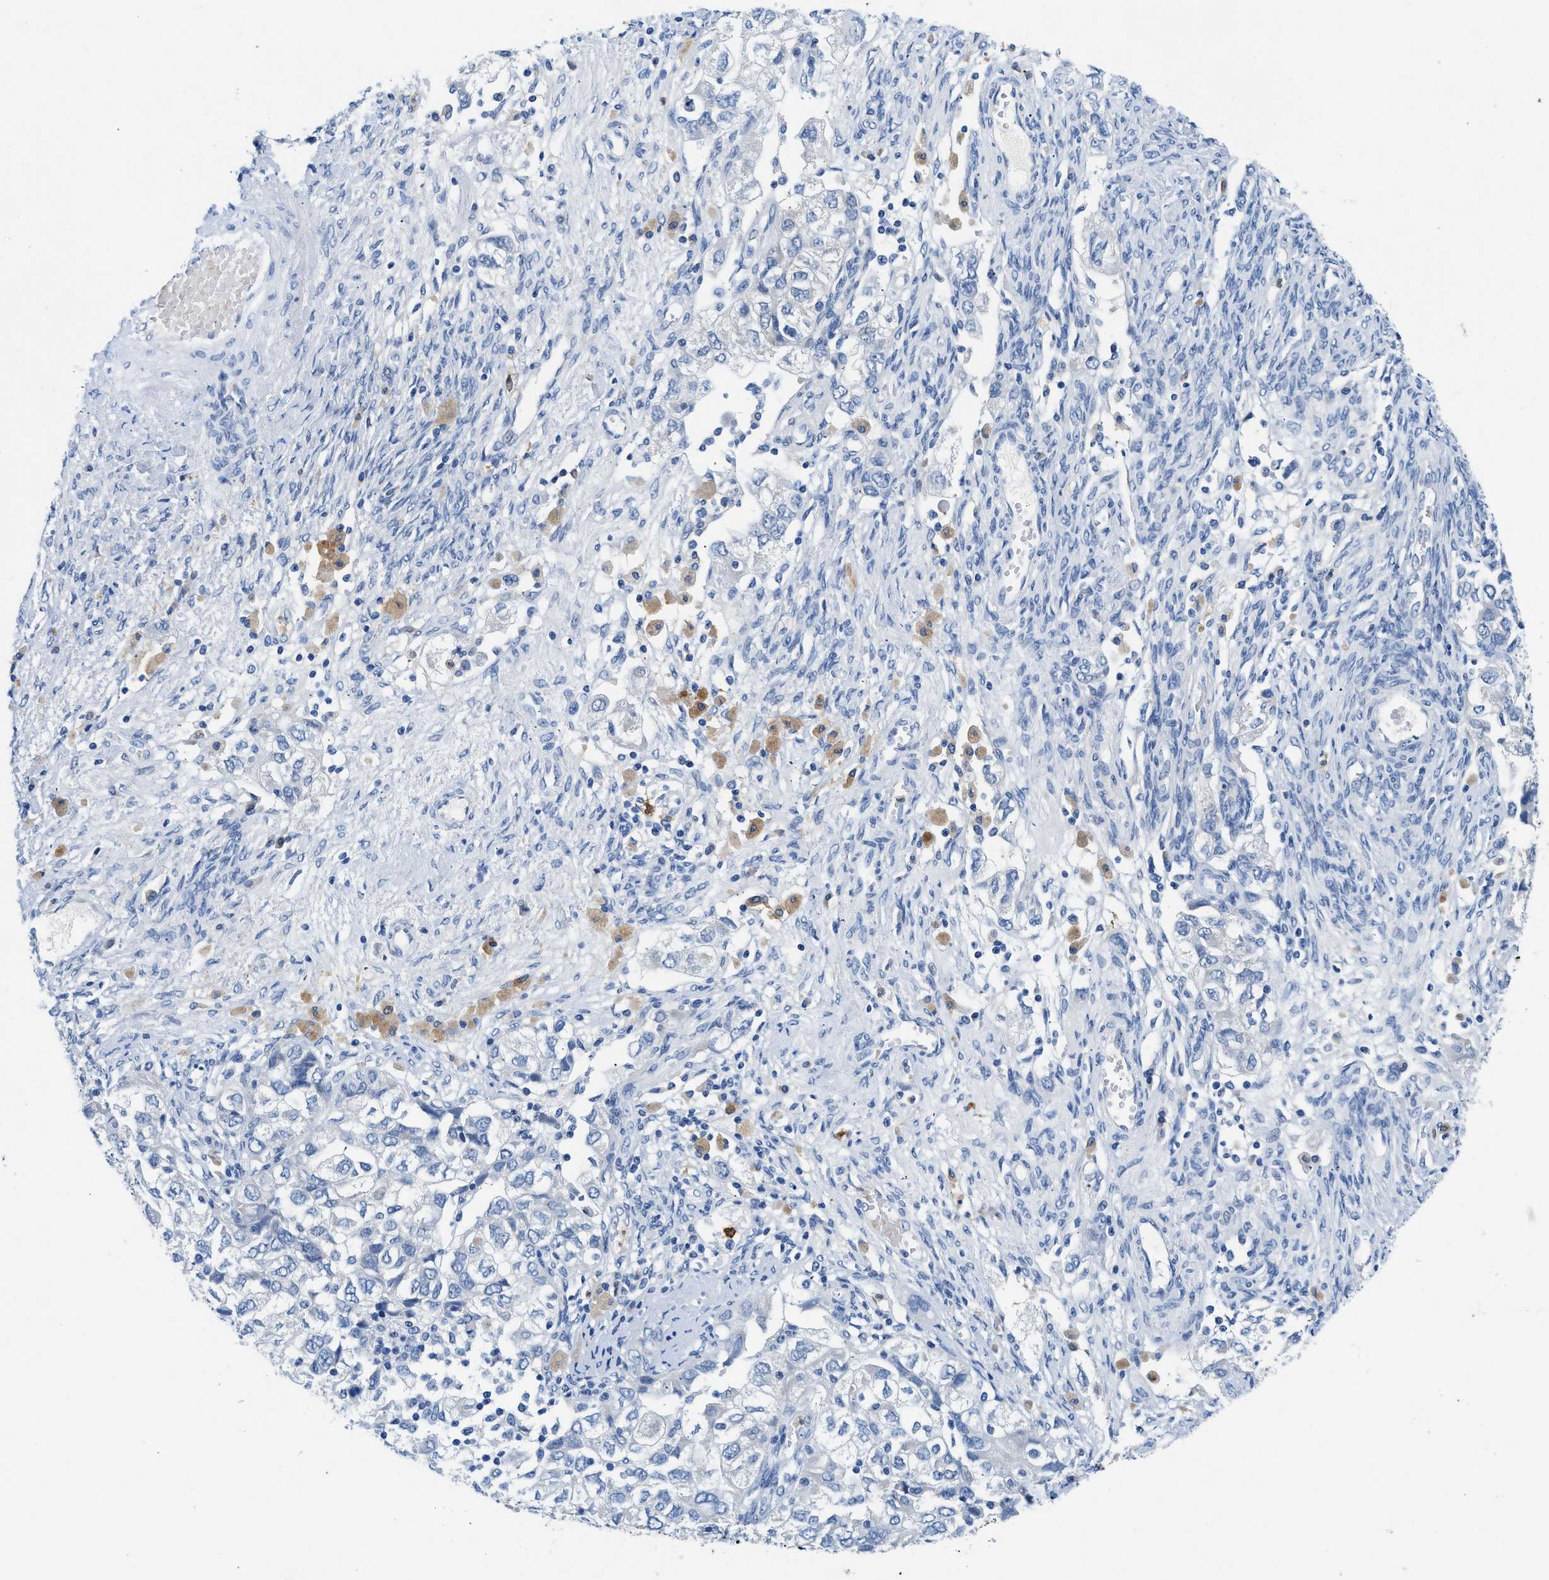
{"staining": {"intensity": "negative", "quantity": "none", "location": "none"}, "tissue": "ovarian cancer", "cell_type": "Tumor cells", "image_type": "cancer", "snomed": [{"axis": "morphology", "description": "Carcinoma, NOS"}, {"axis": "morphology", "description": "Cystadenocarcinoma, serous, NOS"}, {"axis": "topography", "description": "Ovary"}], "caption": "Carcinoma (ovarian) was stained to show a protein in brown. There is no significant staining in tumor cells.", "gene": "FADS6", "patient": {"sex": "female", "age": 69}}